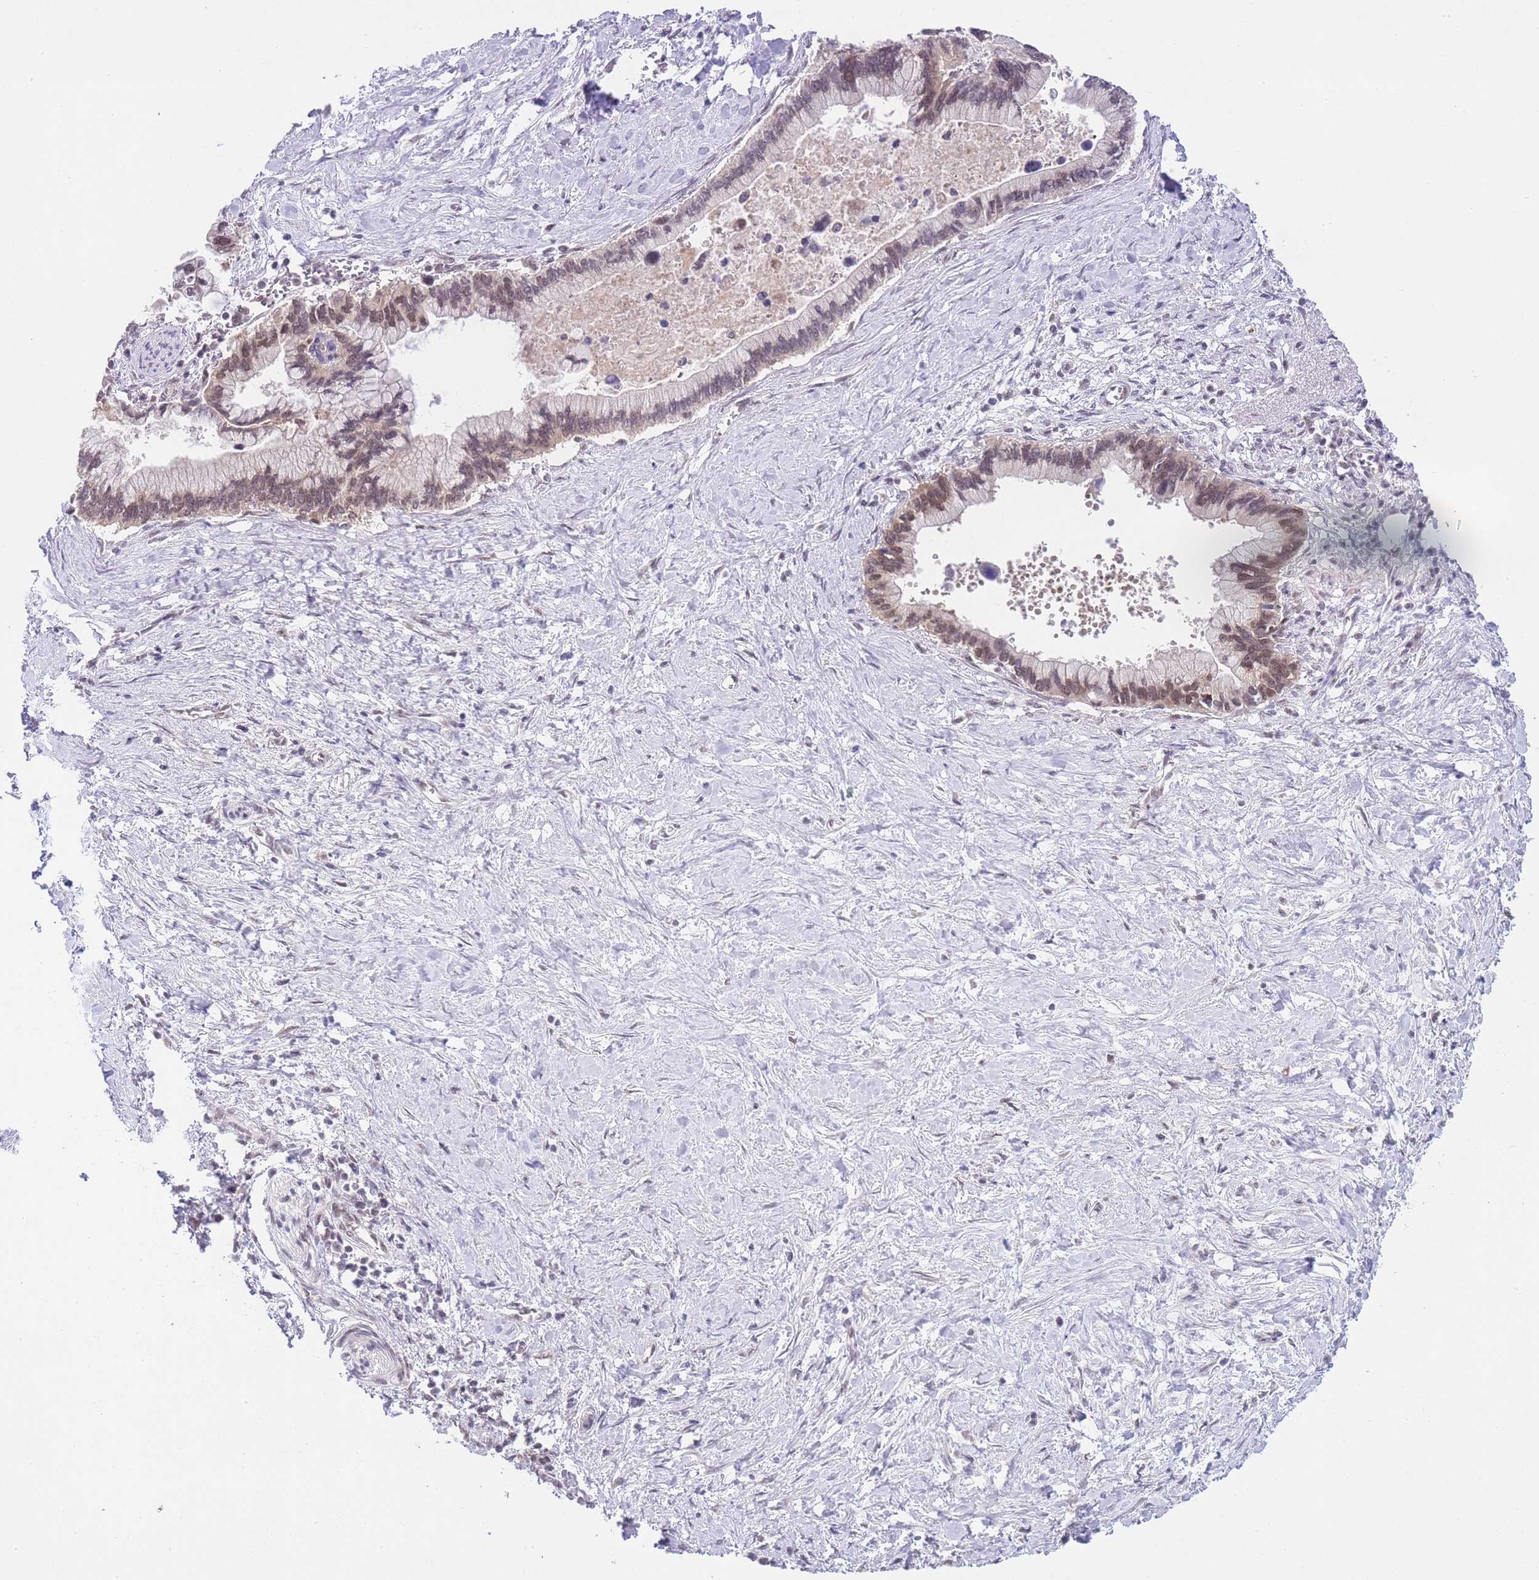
{"staining": {"intensity": "moderate", "quantity": "<25%", "location": "nuclear"}, "tissue": "pancreatic cancer", "cell_type": "Tumor cells", "image_type": "cancer", "snomed": [{"axis": "morphology", "description": "Adenocarcinoma, NOS"}, {"axis": "topography", "description": "Pancreas"}], "caption": "A histopathology image of pancreatic adenocarcinoma stained for a protein displays moderate nuclear brown staining in tumor cells.", "gene": "TMED3", "patient": {"sex": "female", "age": 83}}